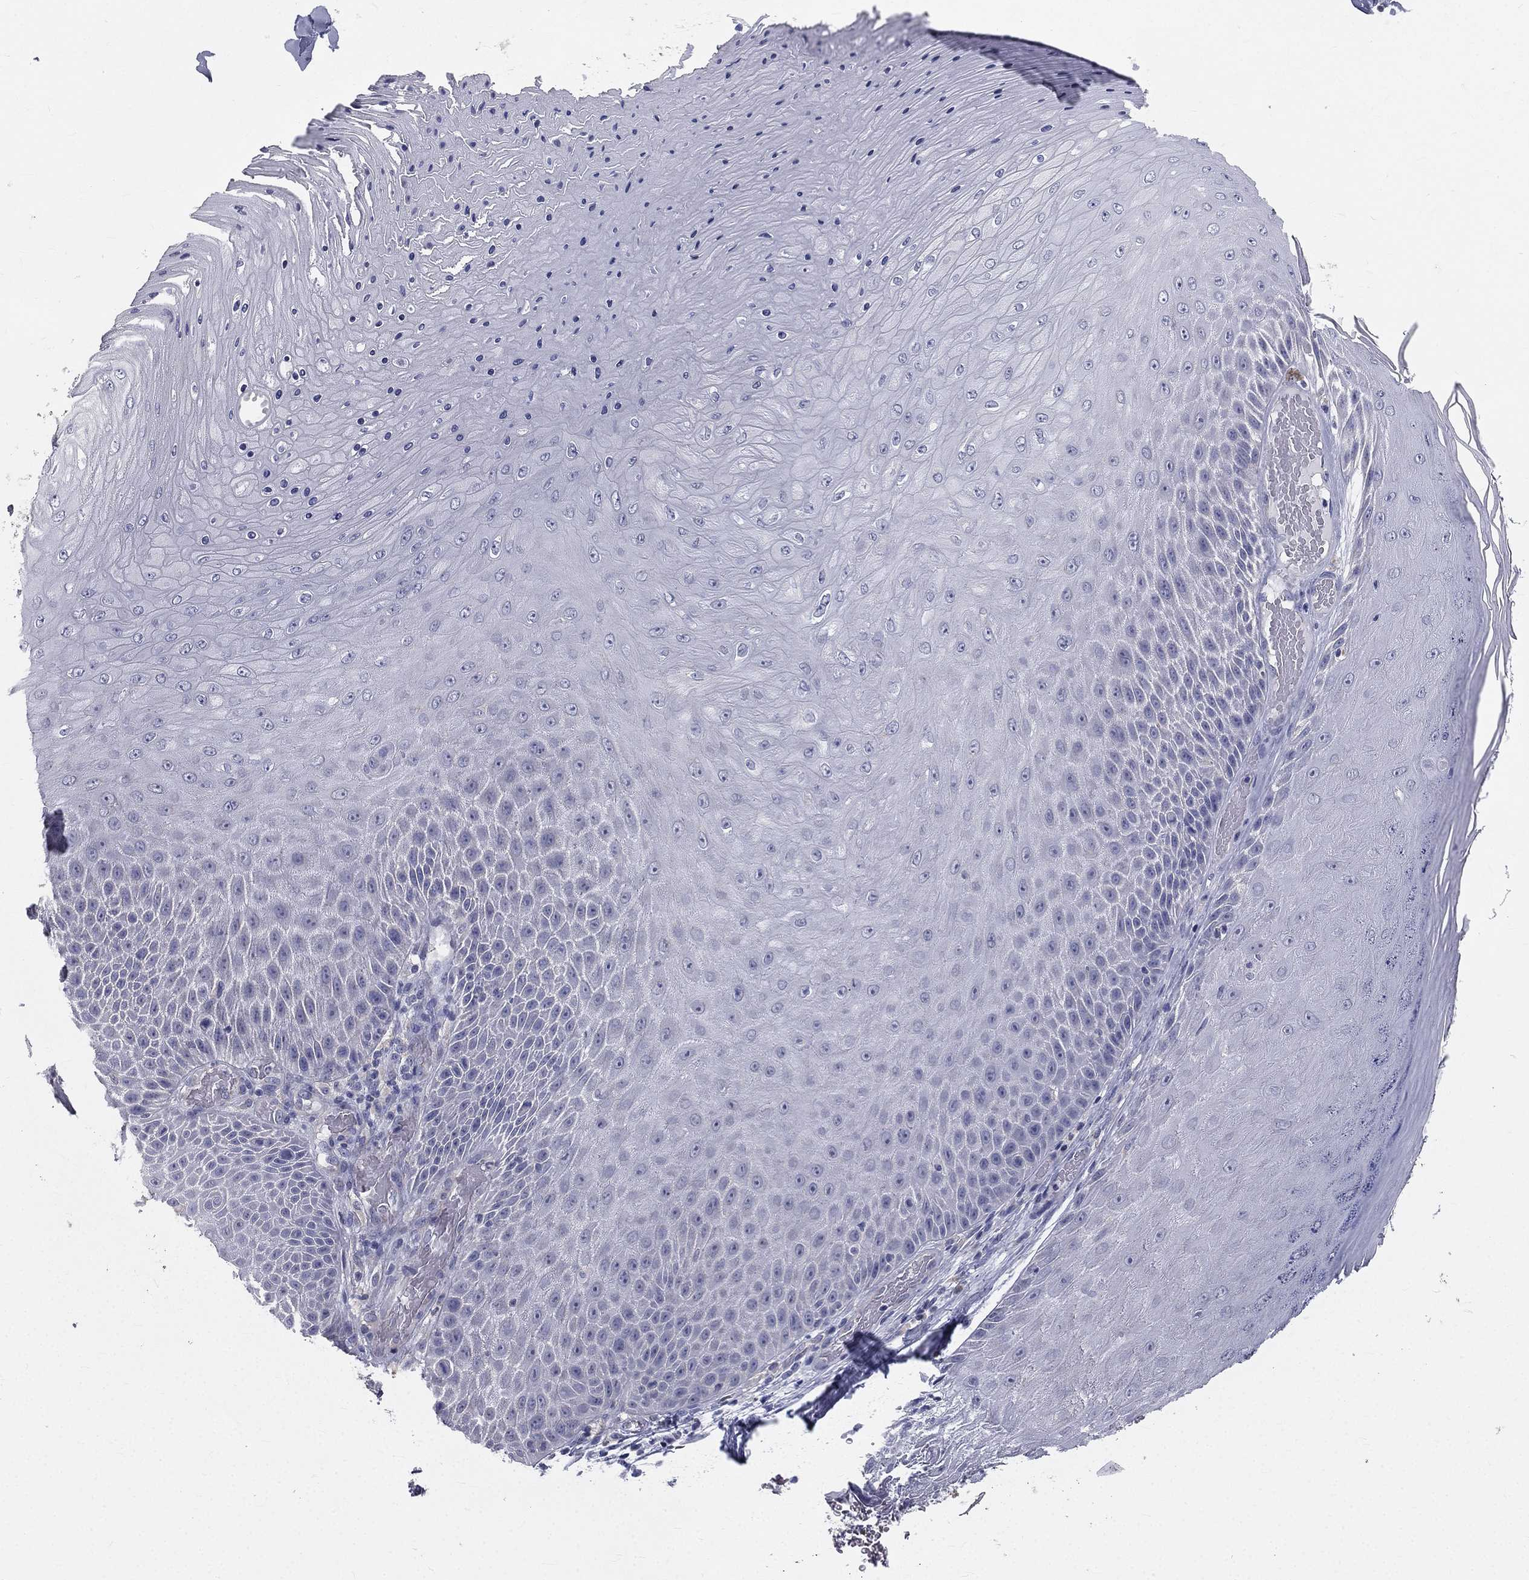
{"staining": {"intensity": "negative", "quantity": "none", "location": "none"}, "tissue": "skin cancer", "cell_type": "Tumor cells", "image_type": "cancer", "snomed": [{"axis": "morphology", "description": "Squamous cell carcinoma, NOS"}, {"axis": "topography", "description": "Skin"}], "caption": "Tumor cells are negative for brown protein staining in skin cancer (squamous cell carcinoma).", "gene": "MUC13", "patient": {"sex": "male", "age": 62}}